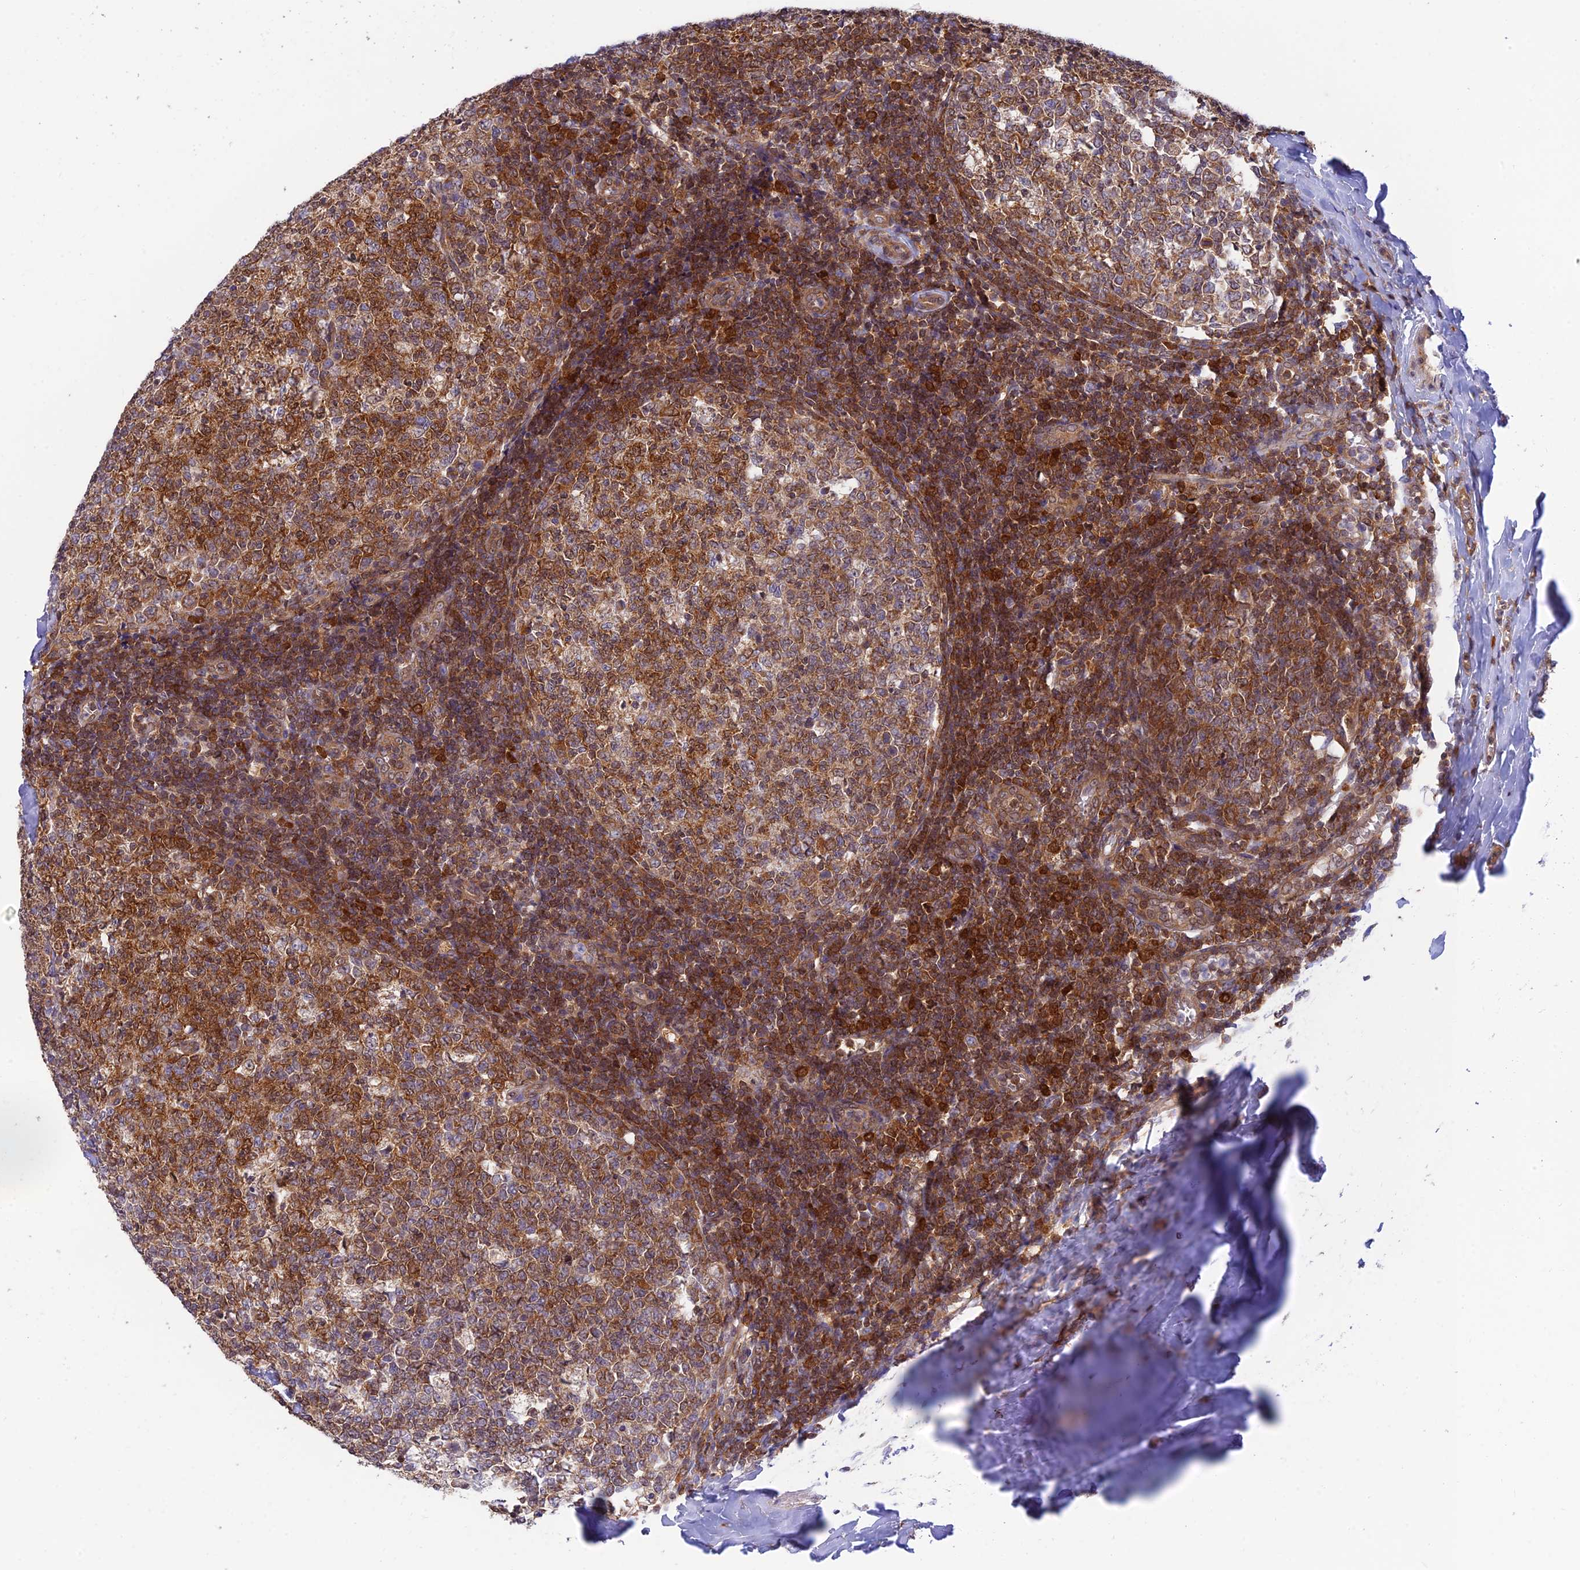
{"staining": {"intensity": "moderate", "quantity": ">75%", "location": "cytoplasmic/membranous"}, "tissue": "tonsil", "cell_type": "Germinal center cells", "image_type": "normal", "snomed": [{"axis": "morphology", "description": "Normal tissue, NOS"}, {"axis": "topography", "description": "Tonsil"}], "caption": "High-magnification brightfield microscopy of unremarkable tonsil stained with DAB (3,3'-diaminobenzidine) (brown) and counterstained with hematoxylin (blue). germinal center cells exhibit moderate cytoplasmic/membranous expression is present in about>75% of cells. (IHC, brightfield microscopy, high magnification).", "gene": "LYSMD2", "patient": {"sex": "female", "age": 19}}